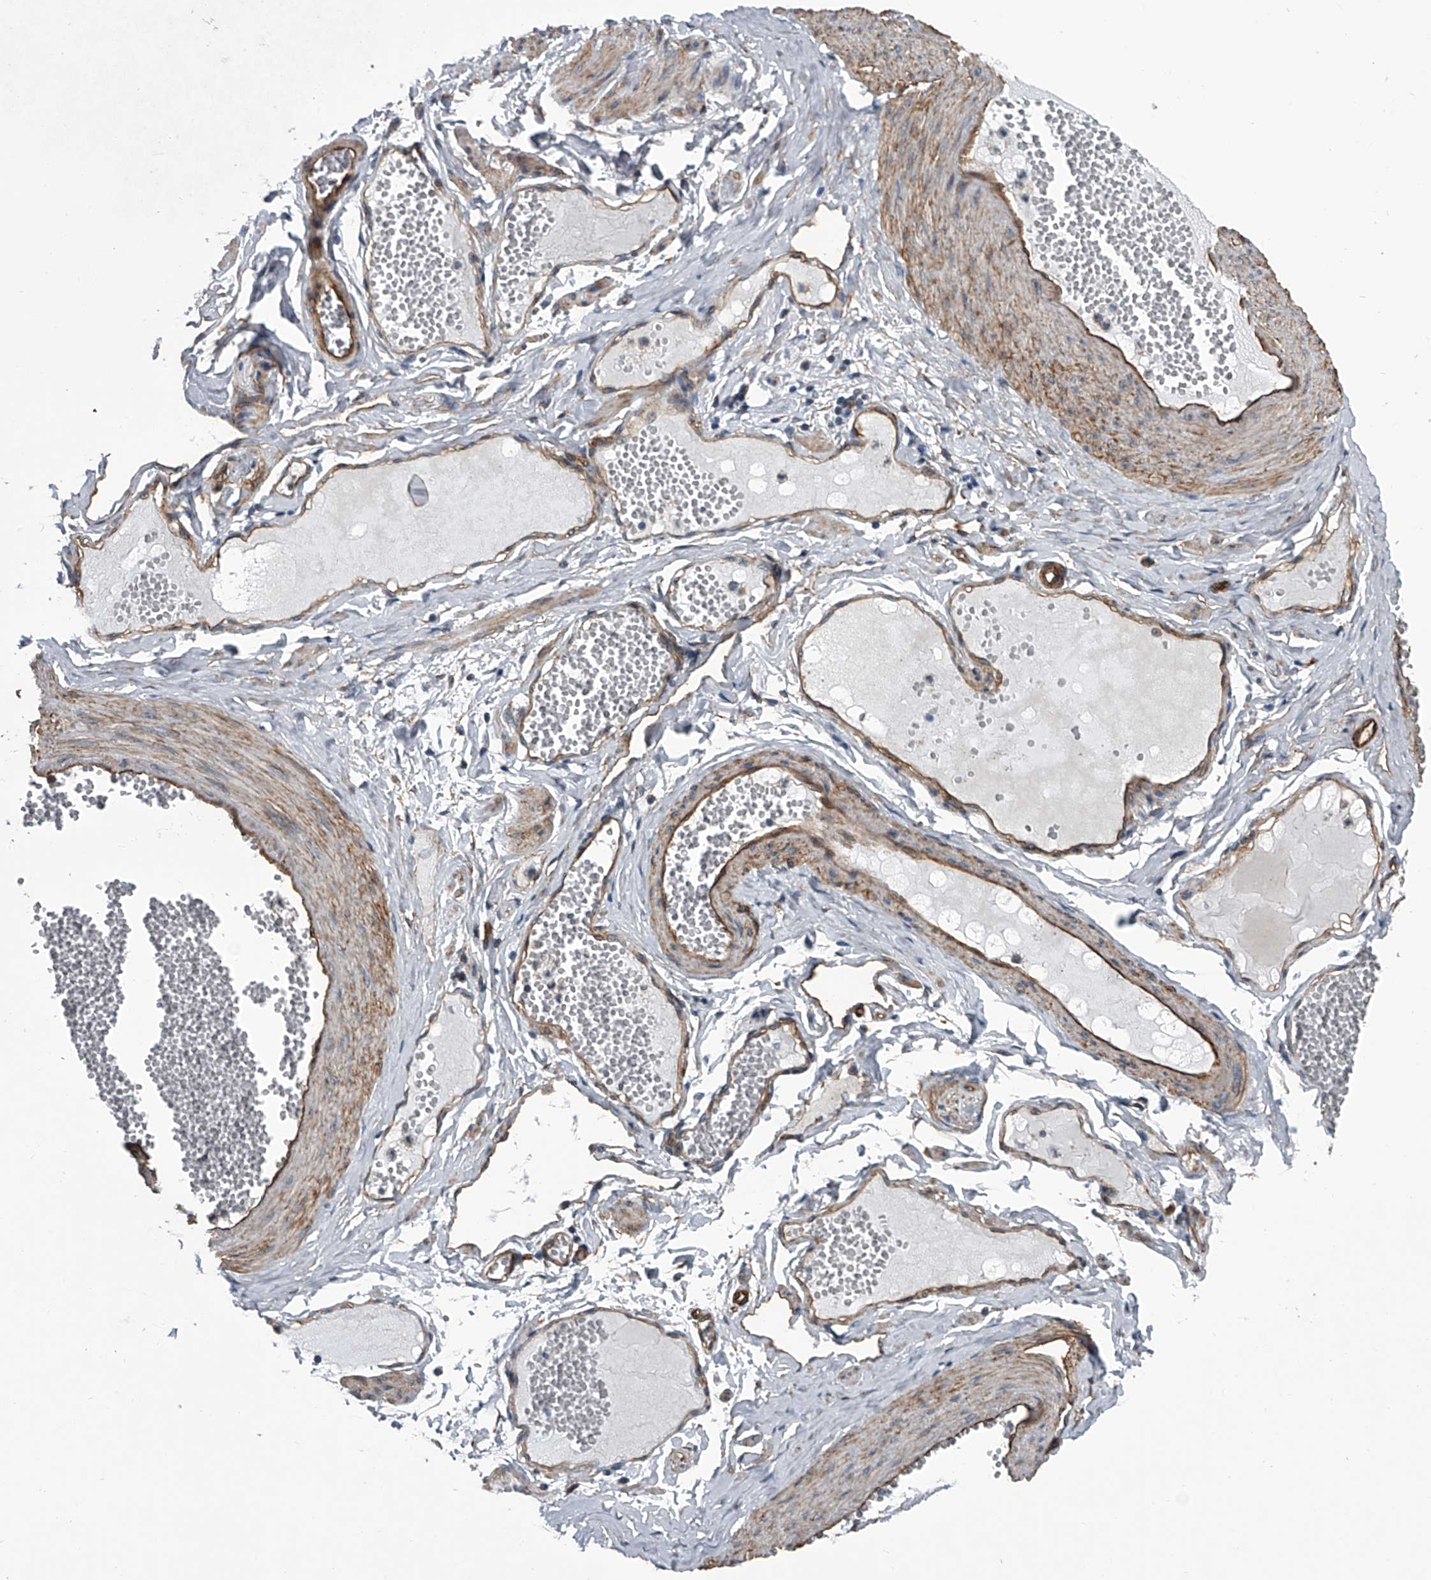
{"staining": {"intensity": "strong", "quantity": ">75%", "location": "cytoplasmic/membranous"}, "tissue": "adipose tissue", "cell_type": "Adipocytes", "image_type": "normal", "snomed": [{"axis": "morphology", "description": "Normal tissue, NOS"}, {"axis": "topography", "description": "Smooth muscle"}, {"axis": "topography", "description": "Peripheral nerve tissue"}], "caption": "IHC of unremarkable adipose tissue demonstrates high levels of strong cytoplasmic/membranous expression in about >75% of adipocytes.", "gene": "LDLRAD2", "patient": {"sex": "female", "age": 39}}